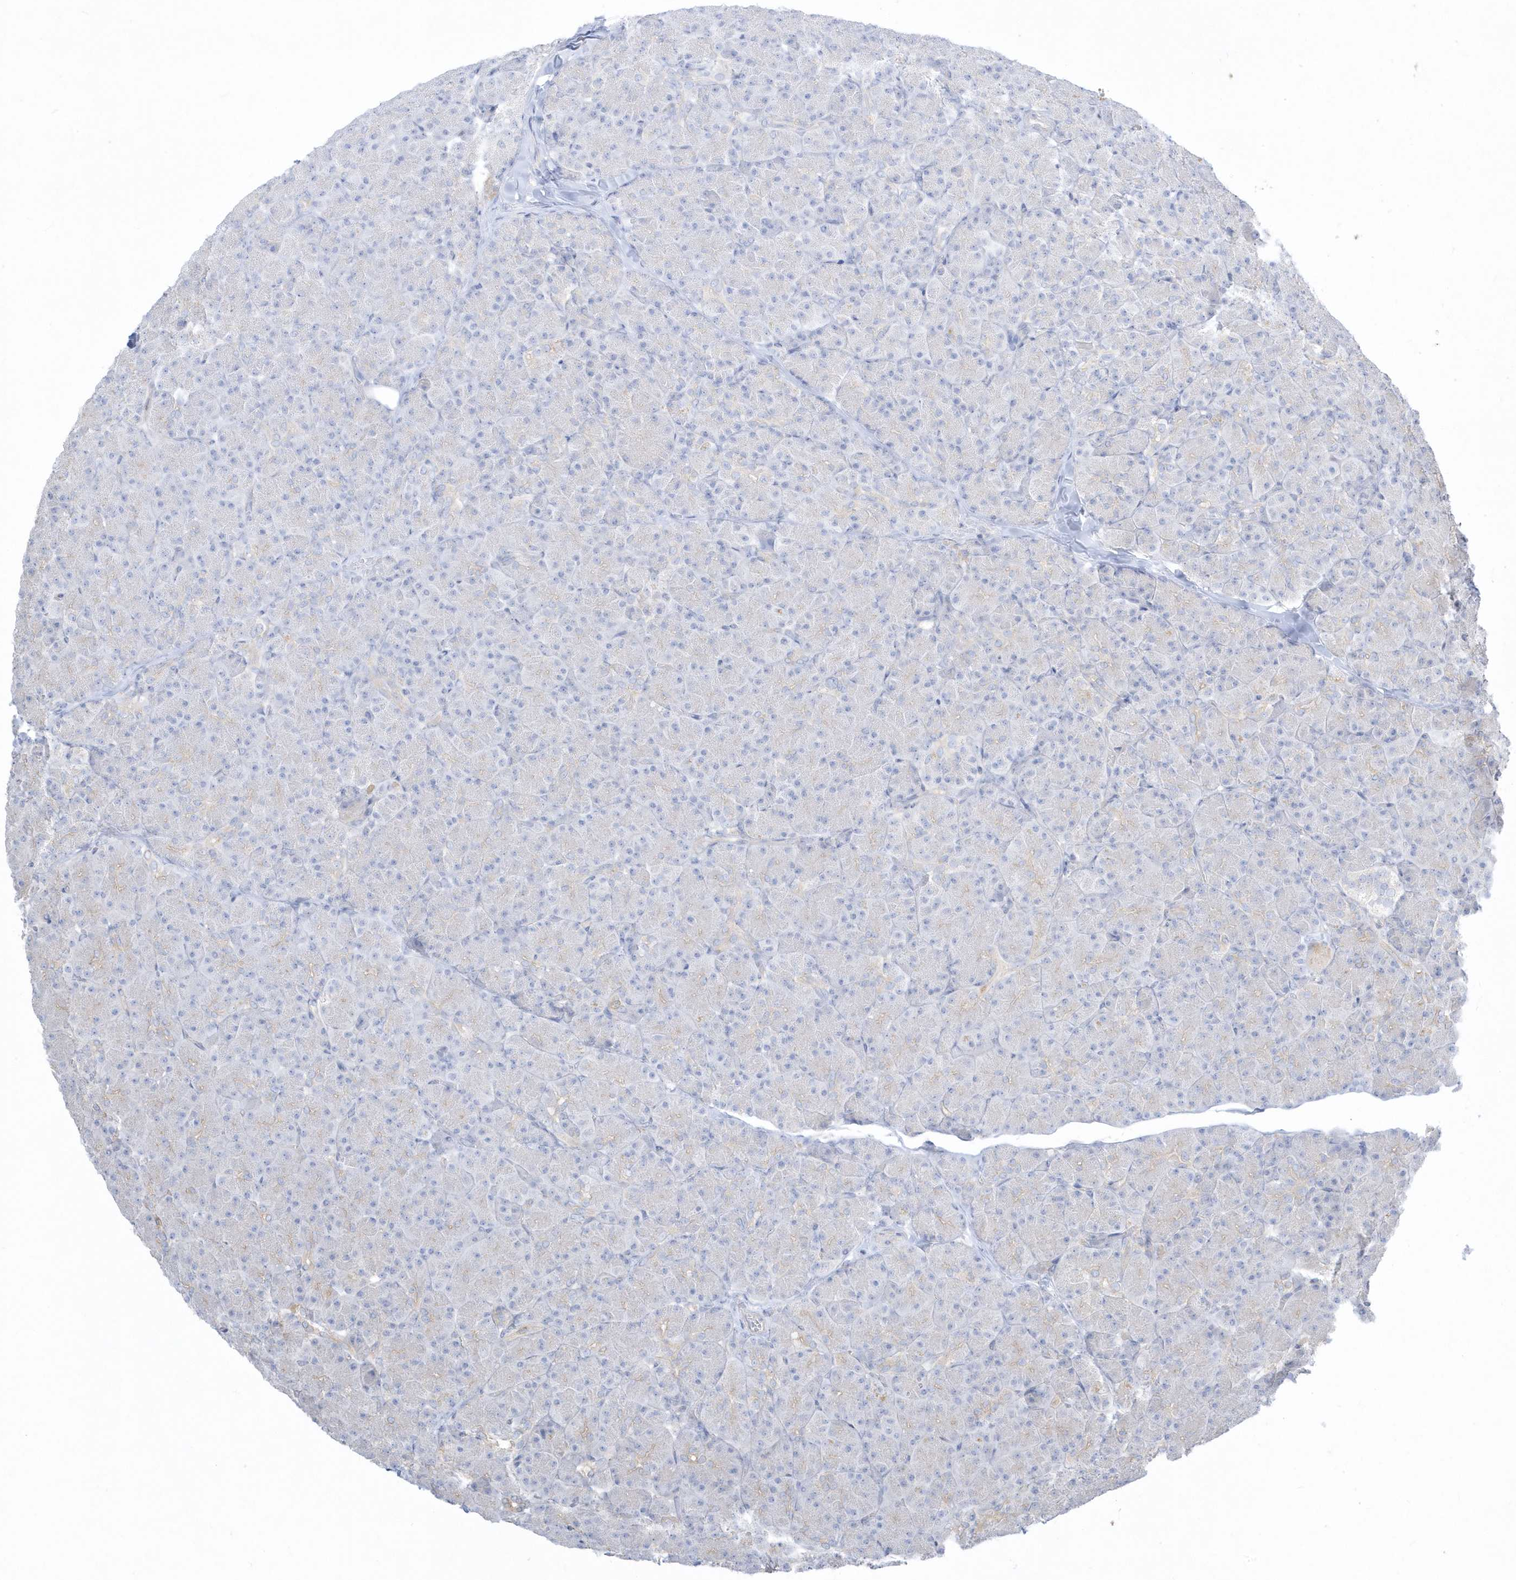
{"staining": {"intensity": "moderate", "quantity": "<25%", "location": "cytoplasmic/membranous"}, "tissue": "pancreas", "cell_type": "Exocrine glandular cells", "image_type": "normal", "snomed": [{"axis": "morphology", "description": "Normal tissue, NOS"}, {"axis": "topography", "description": "Pancreas"}], "caption": "Brown immunohistochemical staining in benign human pancreas displays moderate cytoplasmic/membranous staining in about <25% of exocrine glandular cells.", "gene": "ARHGEF9", "patient": {"sex": "female", "age": 43}}